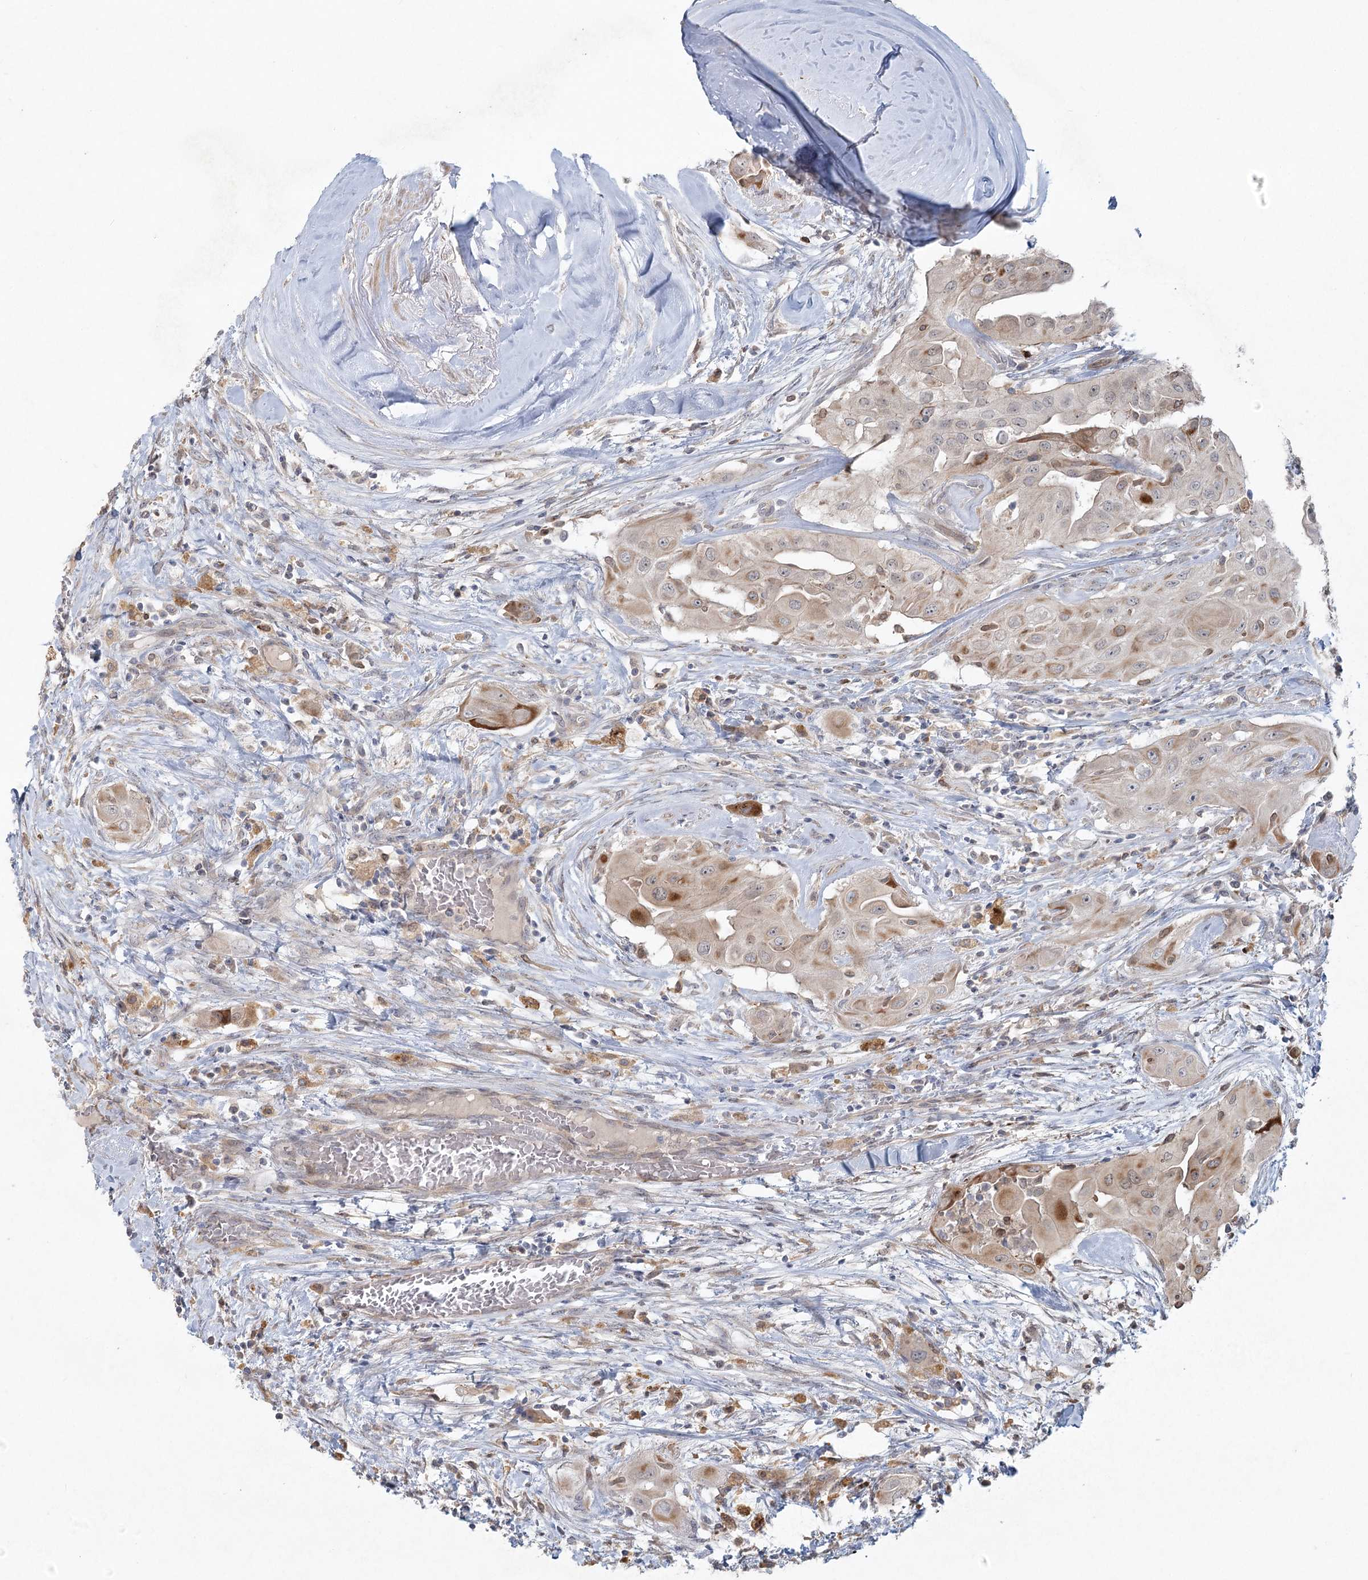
{"staining": {"intensity": "moderate", "quantity": "<25%", "location": "cytoplasmic/membranous"}, "tissue": "thyroid cancer", "cell_type": "Tumor cells", "image_type": "cancer", "snomed": [{"axis": "morphology", "description": "Papillary adenocarcinoma, NOS"}, {"axis": "topography", "description": "Thyroid gland"}], "caption": "Protein expression analysis of thyroid cancer reveals moderate cytoplasmic/membranous positivity in about <25% of tumor cells.", "gene": "LRP2BP", "patient": {"sex": "female", "age": 59}}